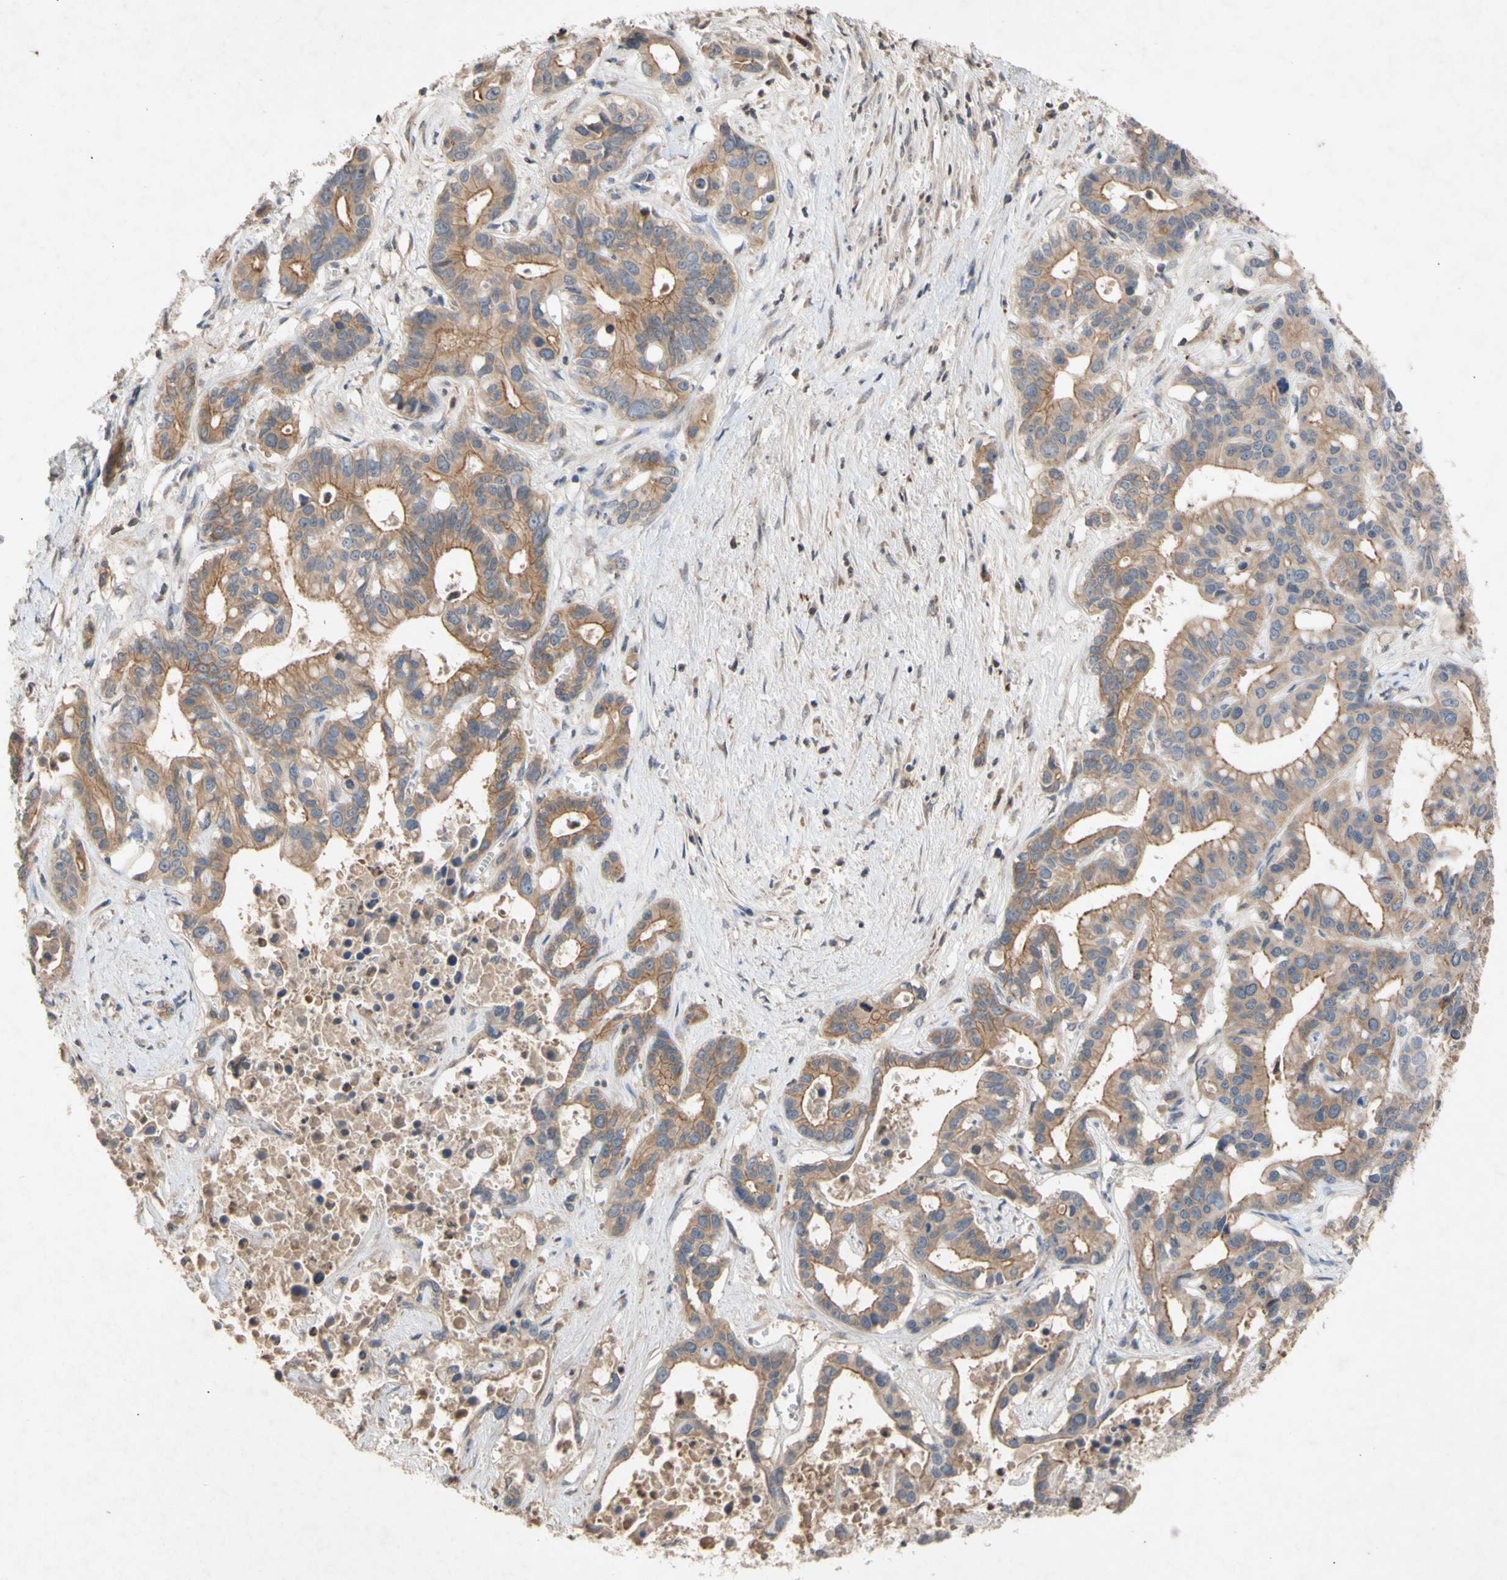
{"staining": {"intensity": "moderate", "quantity": ">75%", "location": "cytoplasmic/membranous"}, "tissue": "liver cancer", "cell_type": "Tumor cells", "image_type": "cancer", "snomed": [{"axis": "morphology", "description": "Cholangiocarcinoma"}, {"axis": "topography", "description": "Liver"}], "caption": "High-magnification brightfield microscopy of cholangiocarcinoma (liver) stained with DAB (3,3'-diaminobenzidine) (brown) and counterstained with hematoxylin (blue). tumor cells exhibit moderate cytoplasmic/membranous positivity is identified in about>75% of cells.", "gene": "NECTIN3", "patient": {"sex": "female", "age": 65}}